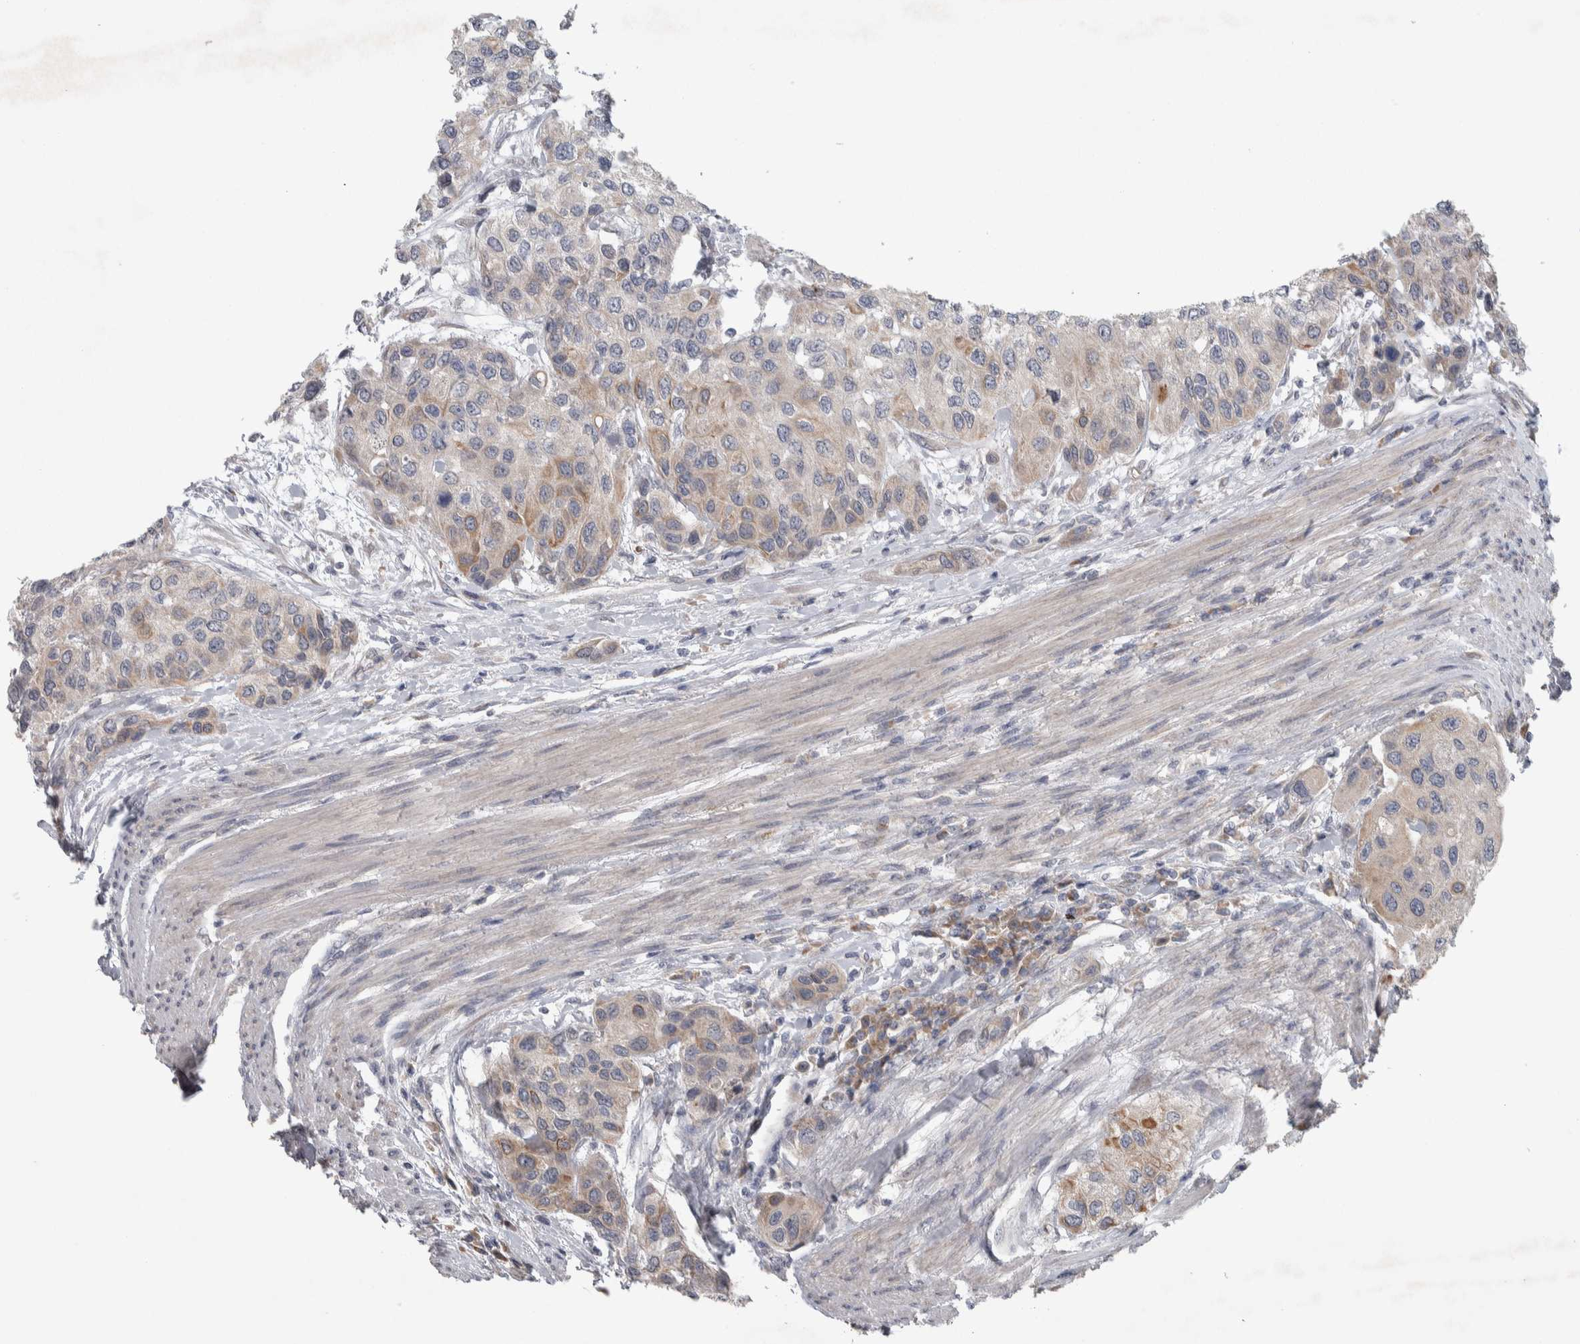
{"staining": {"intensity": "moderate", "quantity": "<25%", "location": "cytoplasmic/membranous"}, "tissue": "urothelial cancer", "cell_type": "Tumor cells", "image_type": "cancer", "snomed": [{"axis": "morphology", "description": "Urothelial carcinoma, High grade"}, {"axis": "topography", "description": "Urinary bladder"}], "caption": "Urothelial cancer stained for a protein exhibits moderate cytoplasmic/membranous positivity in tumor cells. The staining is performed using DAB (3,3'-diaminobenzidine) brown chromogen to label protein expression. The nuclei are counter-stained blue using hematoxylin.", "gene": "SRP68", "patient": {"sex": "female", "age": 56}}